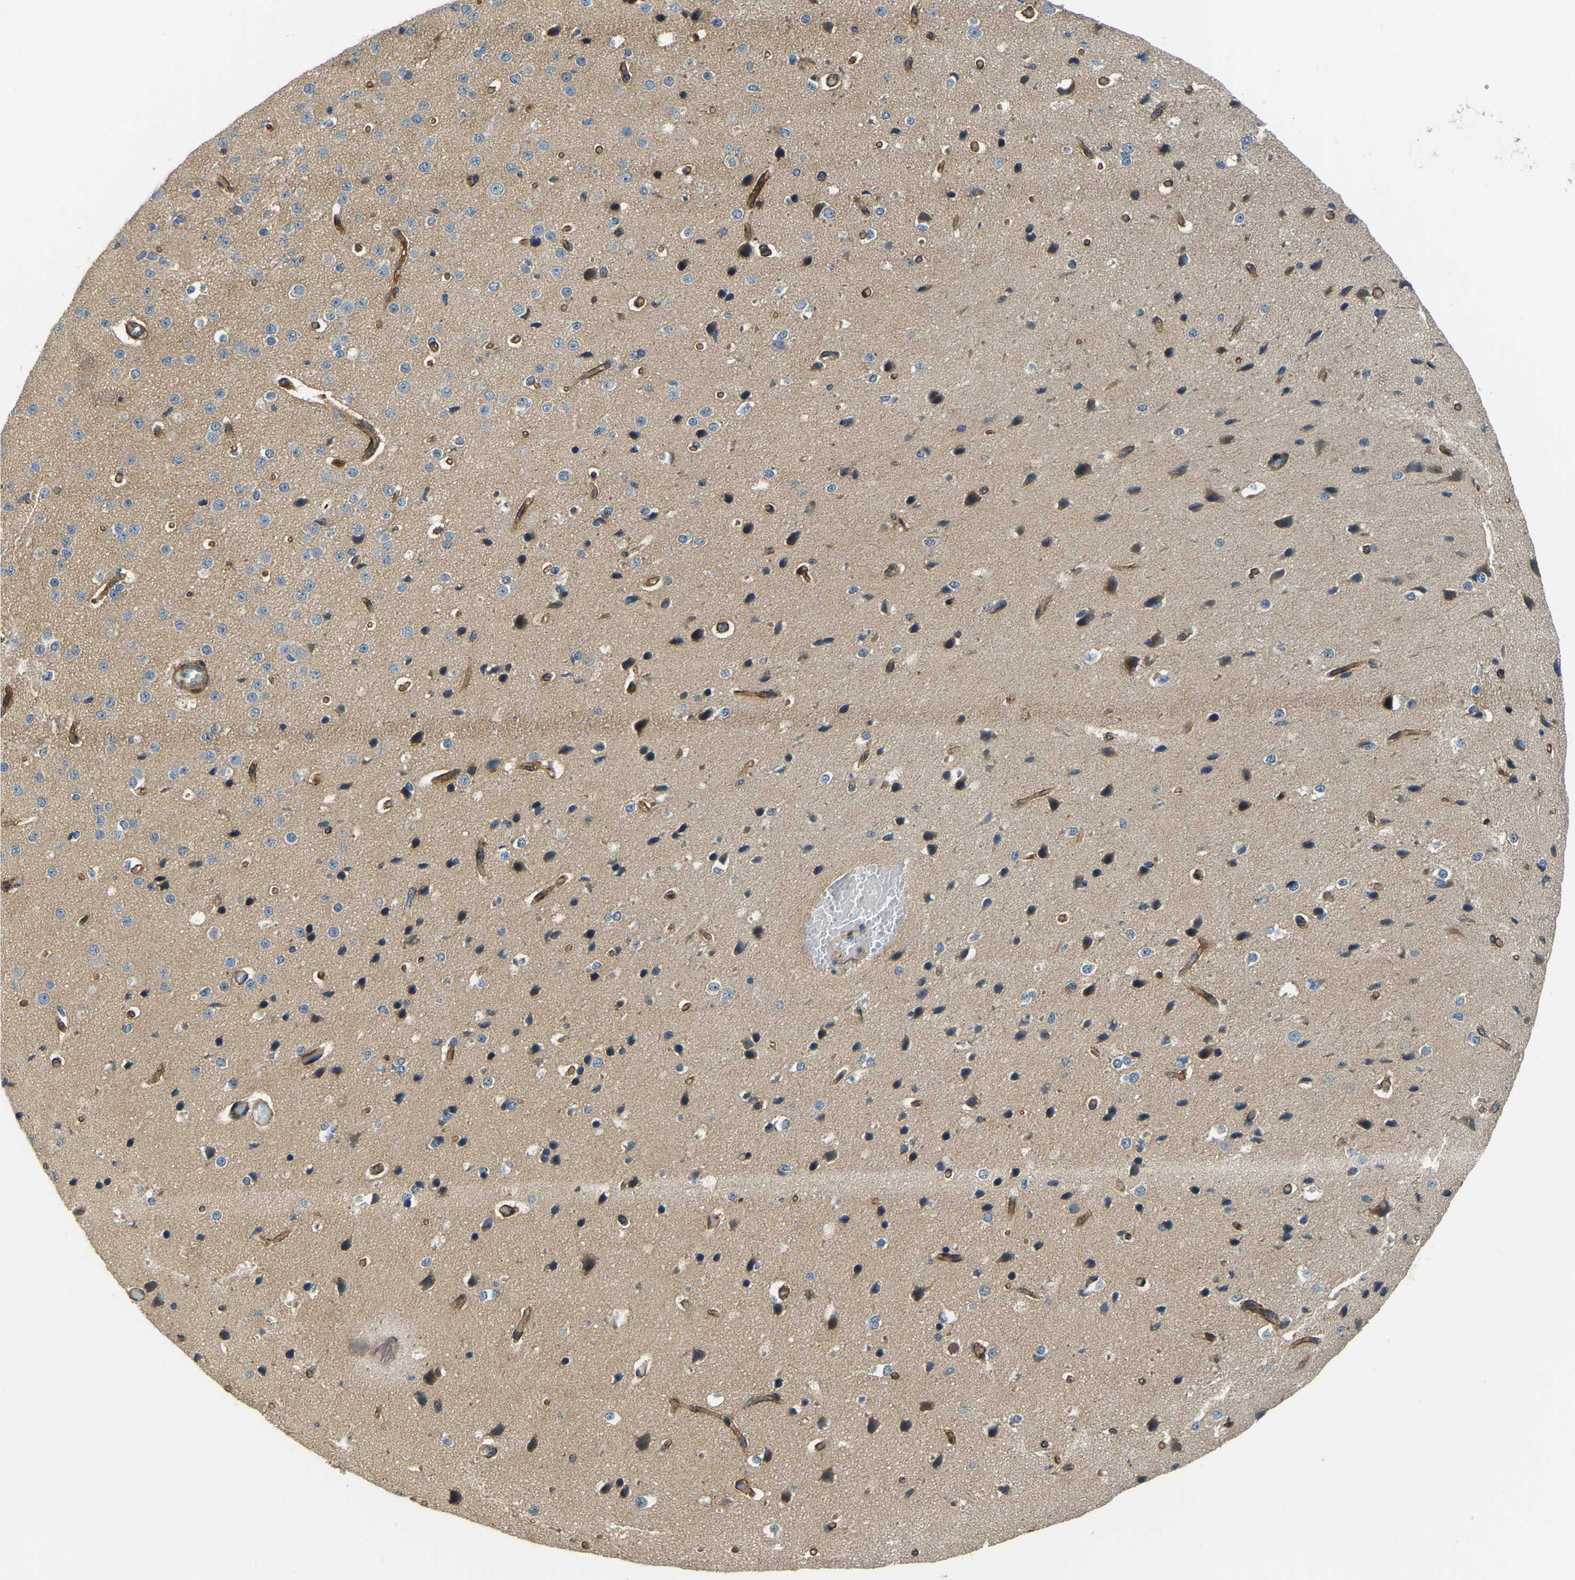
{"staining": {"intensity": "moderate", "quantity": ">75%", "location": "cytoplasmic/membranous"}, "tissue": "cerebral cortex", "cell_type": "Endothelial cells", "image_type": "normal", "snomed": [{"axis": "morphology", "description": "Normal tissue, NOS"}, {"axis": "morphology", "description": "Developmental malformation"}, {"axis": "topography", "description": "Cerebral cortex"}], "caption": "A photomicrograph of human cerebral cortex stained for a protein displays moderate cytoplasmic/membranous brown staining in endothelial cells.", "gene": "RNF39", "patient": {"sex": "female", "age": 30}}